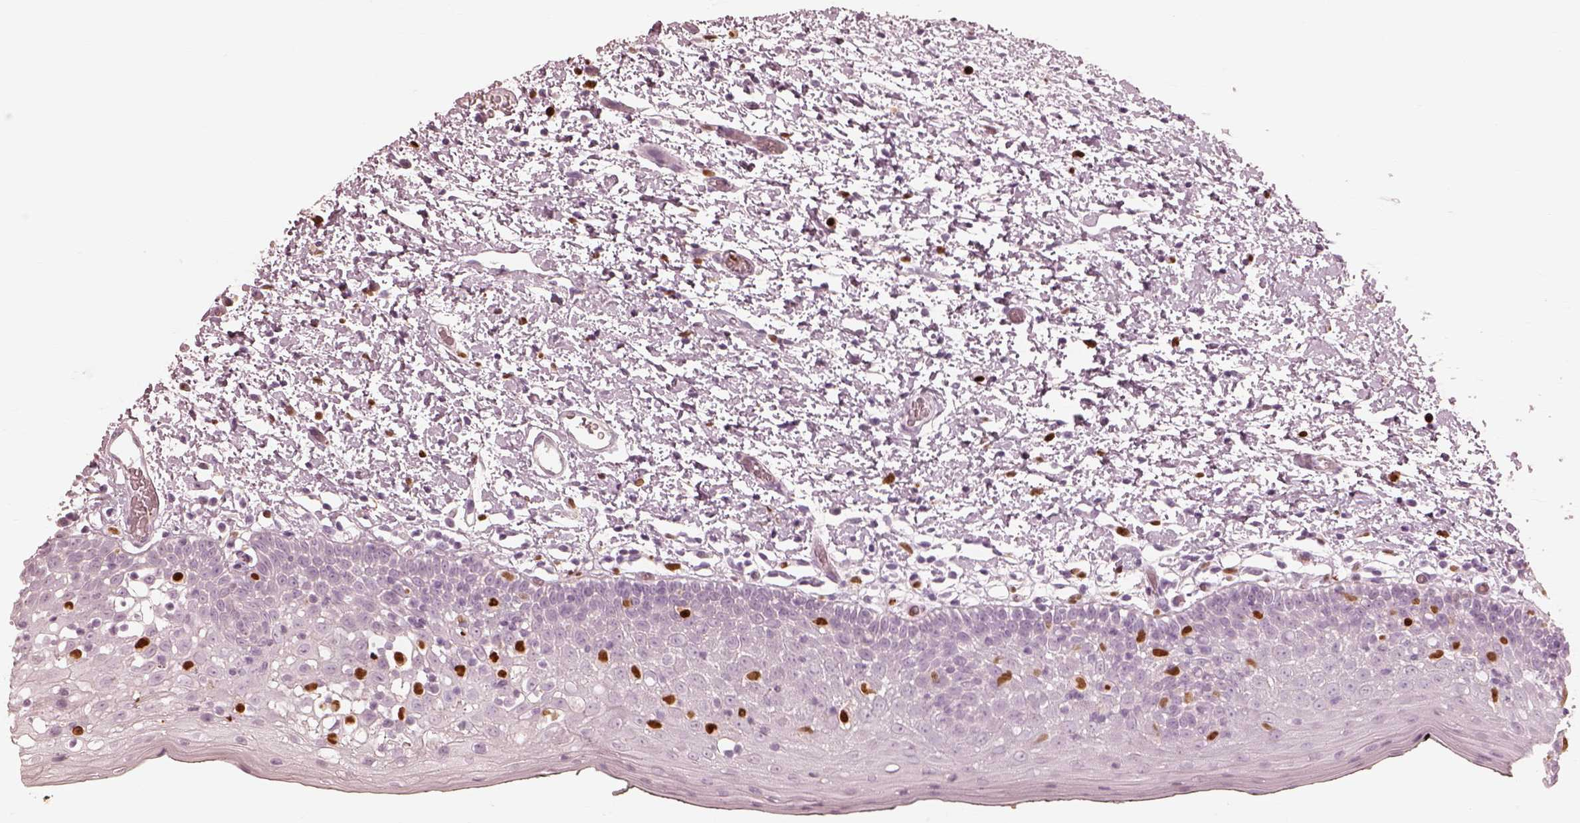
{"staining": {"intensity": "negative", "quantity": "none", "location": "none"}, "tissue": "oral mucosa", "cell_type": "Squamous epithelial cells", "image_type": "normal", "snomed": [{"axis": "morphology", "description": "Normal tissue, NOS"}, {"axis": "morphology", "description": "Squamous cell carcinoma, NOS"}, {"axis": "topography", "description": "Oral tissue"}, {"axis": "topography", "description": "Head-Neck"}], "caption": "High power microscopy histopathology image of an immunohistochemistry (IHC) micrograph of benign oral mucosa, revealing no significant positivity in squamous epithelial cells.", "gene": "ALOX5", "patient": {"sex": "male", "age": 69}}